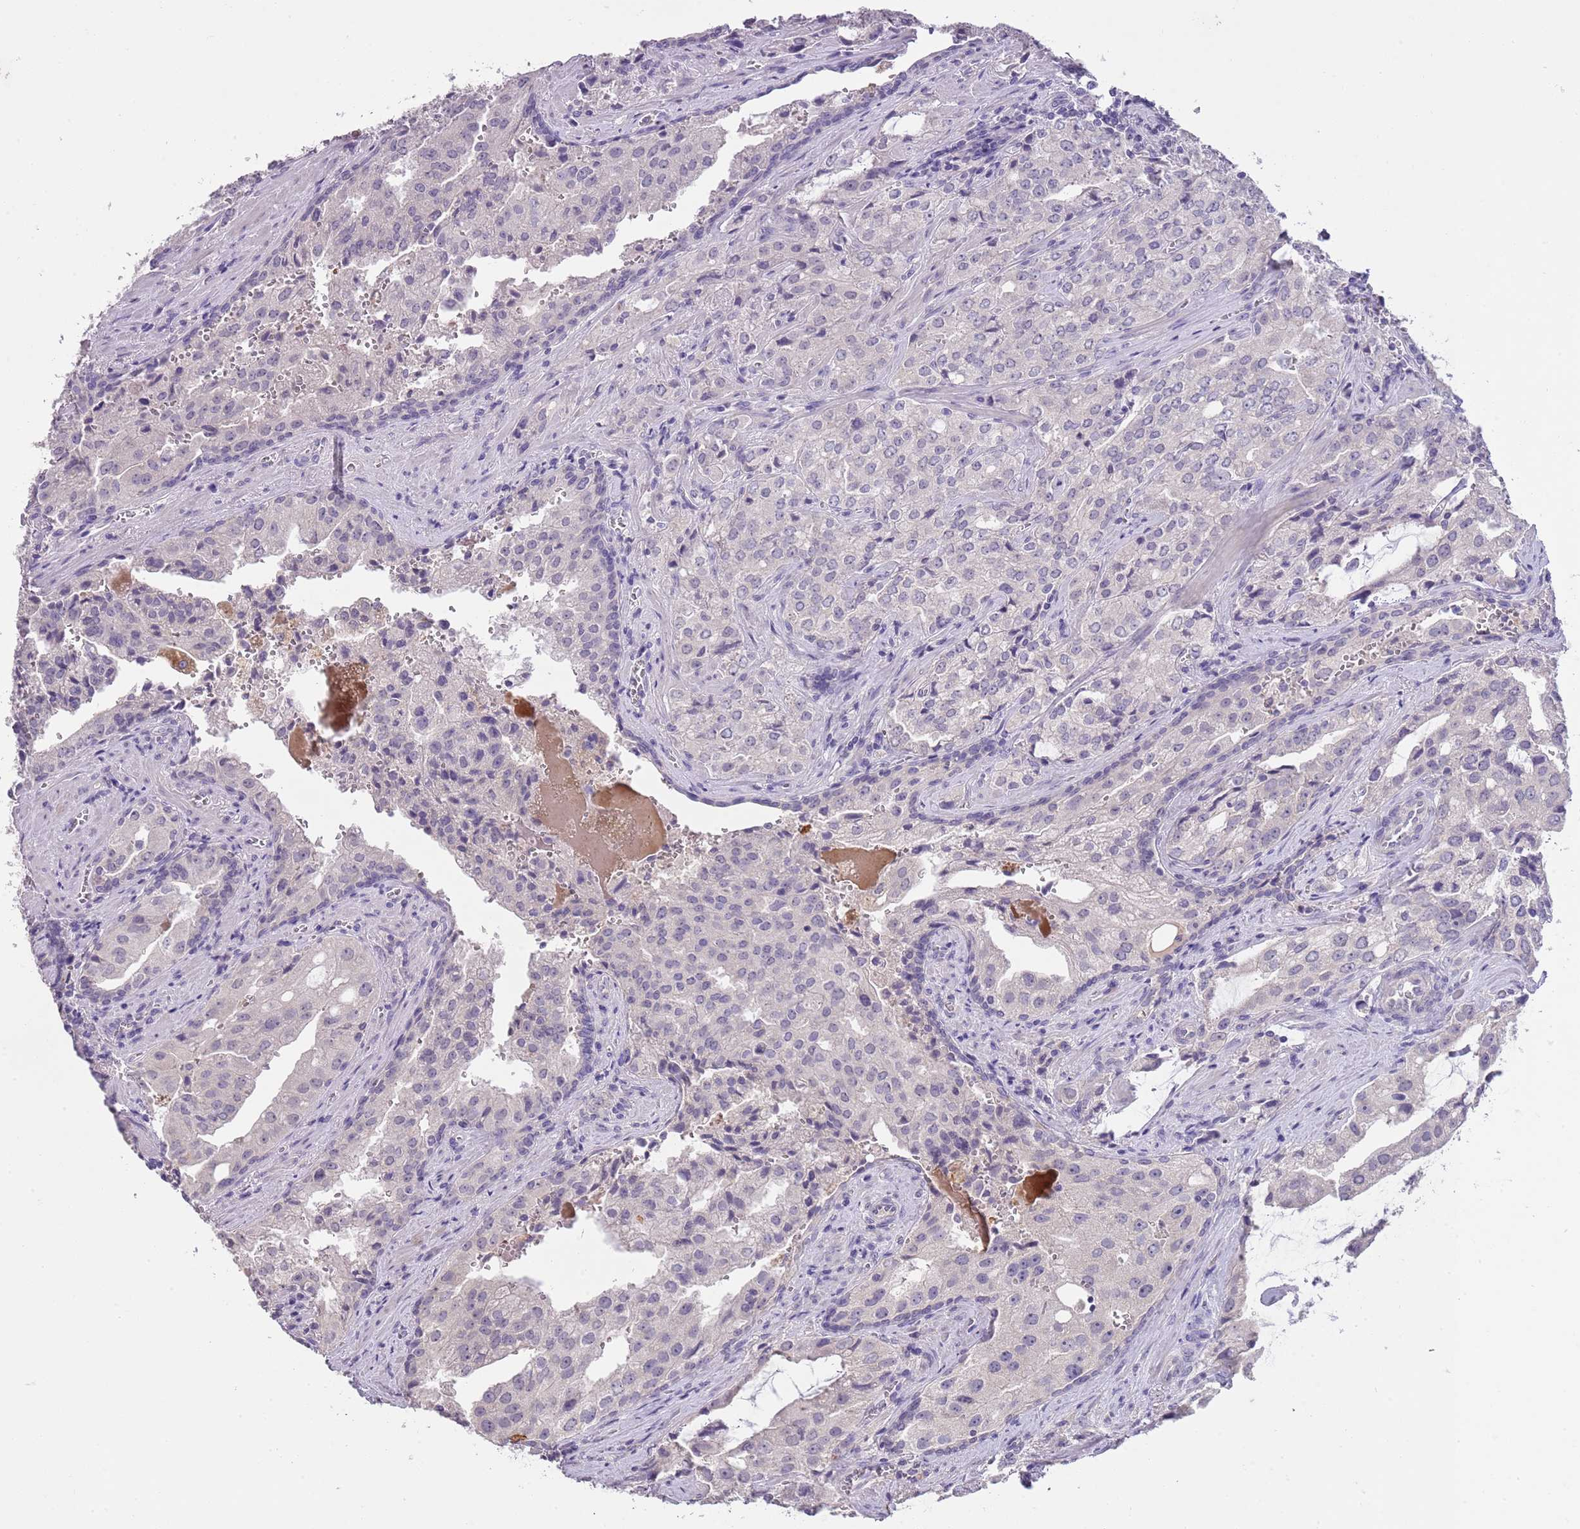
{"staining": {"intensity": "negative", "quantity": "none", "location": "none"}, "tissue": "prostate cancer", "cell_type": "Tumor cells", "image_type": "cancer", "snomed": [{"axis": "morphology", "description": "Adenocarcinoma, High grade"}, {"axis": "topography", "description": "Prostate"}], "caption": "DAB (3,3'-diaminobenzidine) immunohistochemical staining of prostate cancer displays no significant positivity in tumor cells.", "gene": "SLC35E3", "patient": {"sex": "male", "age": 68}}